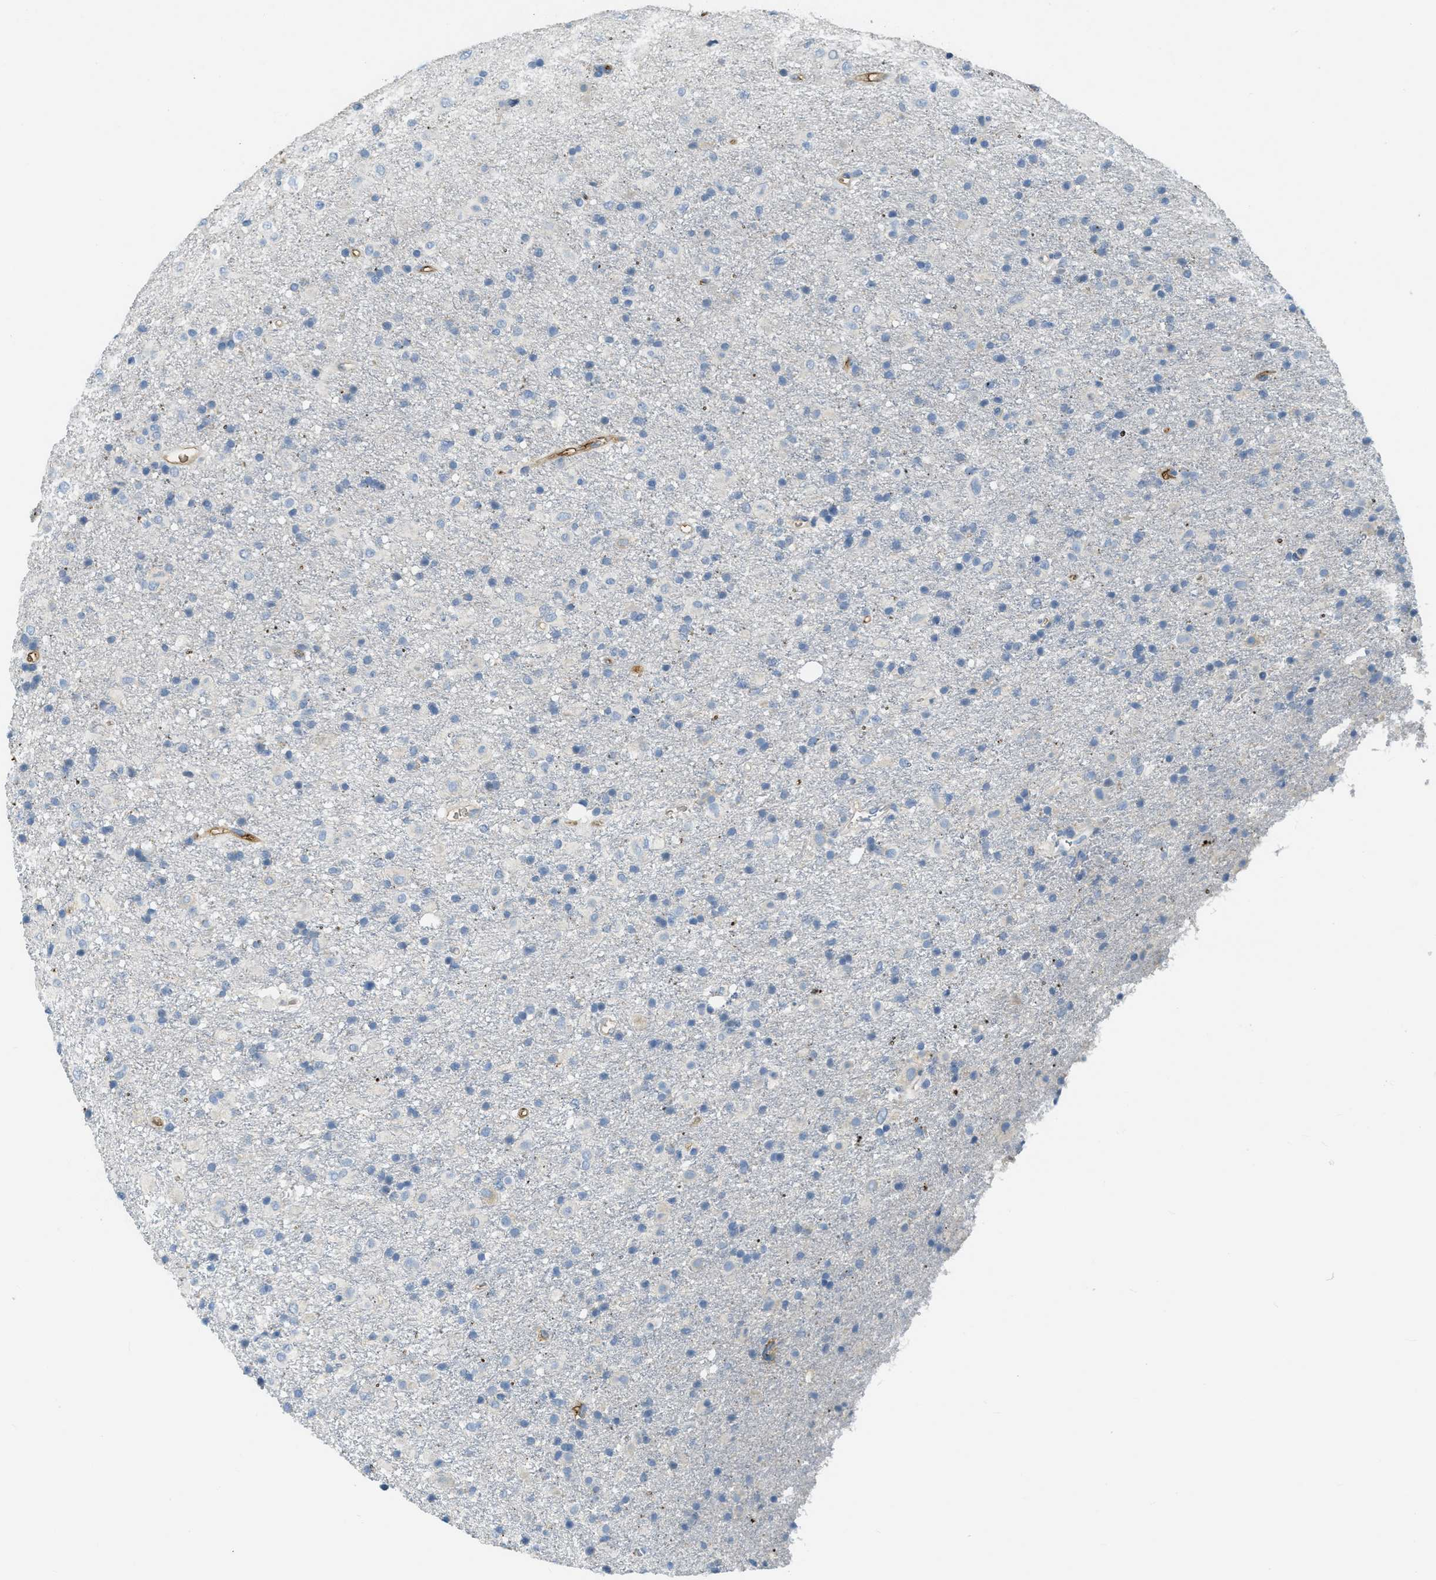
{"staining": {"intensity": "negative", "quantity": "none", "location": "none"}, "tissue": "glioma", "cell_type": "Tumor cells", "image_type": "cancer", "snomed": [{"axis": "morphology", "description": "Glioma, malignant, Low grade"}, {"axis": "topography", "description": "Brain"}], "caption": "An image of human low-grade glioma (malignant) is negative for staining in tumor cells.", "gene": "PRTN3", "patient": {"sex": "male", "age": 65}}